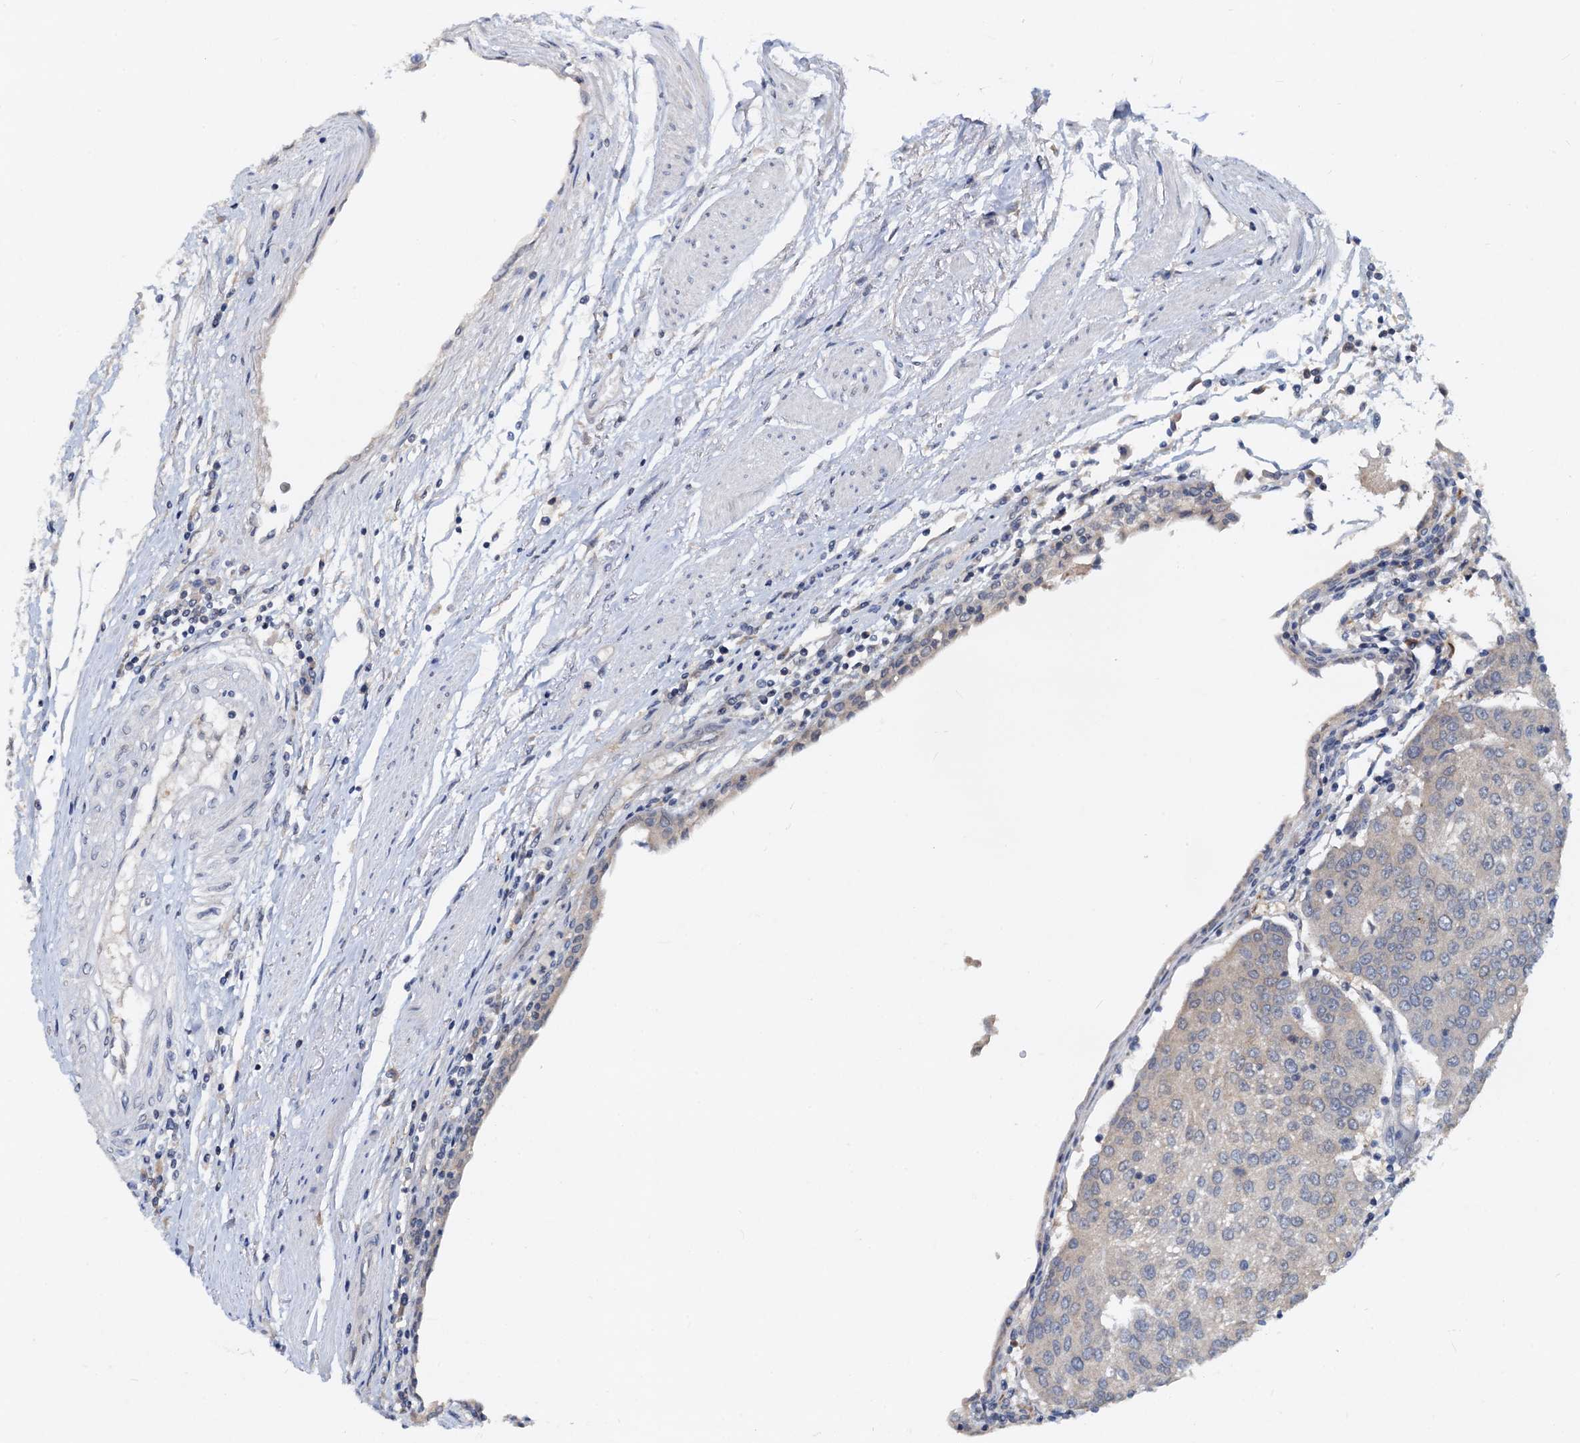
{"staining": {"intensity": "negative", "quantity": "none", "location": "none"}, "tissue": "urothelial cancer", "cell_type": "Tumor cells", "image_type": "cancer", "snomed": [{"axis": "morphology", "description": "Urothelial carcinoma, High grade"}, {"axis": "topography", "description": "Urinary bladder"}], "caption": "Immunohistochemistry (IHC) photomicrograph of human urothelial cancer stained for a protein (brown), which reveals no expression in tumor cells.", "gene": "PTGES3", "patient": {"sex": "female", "age": 85}}